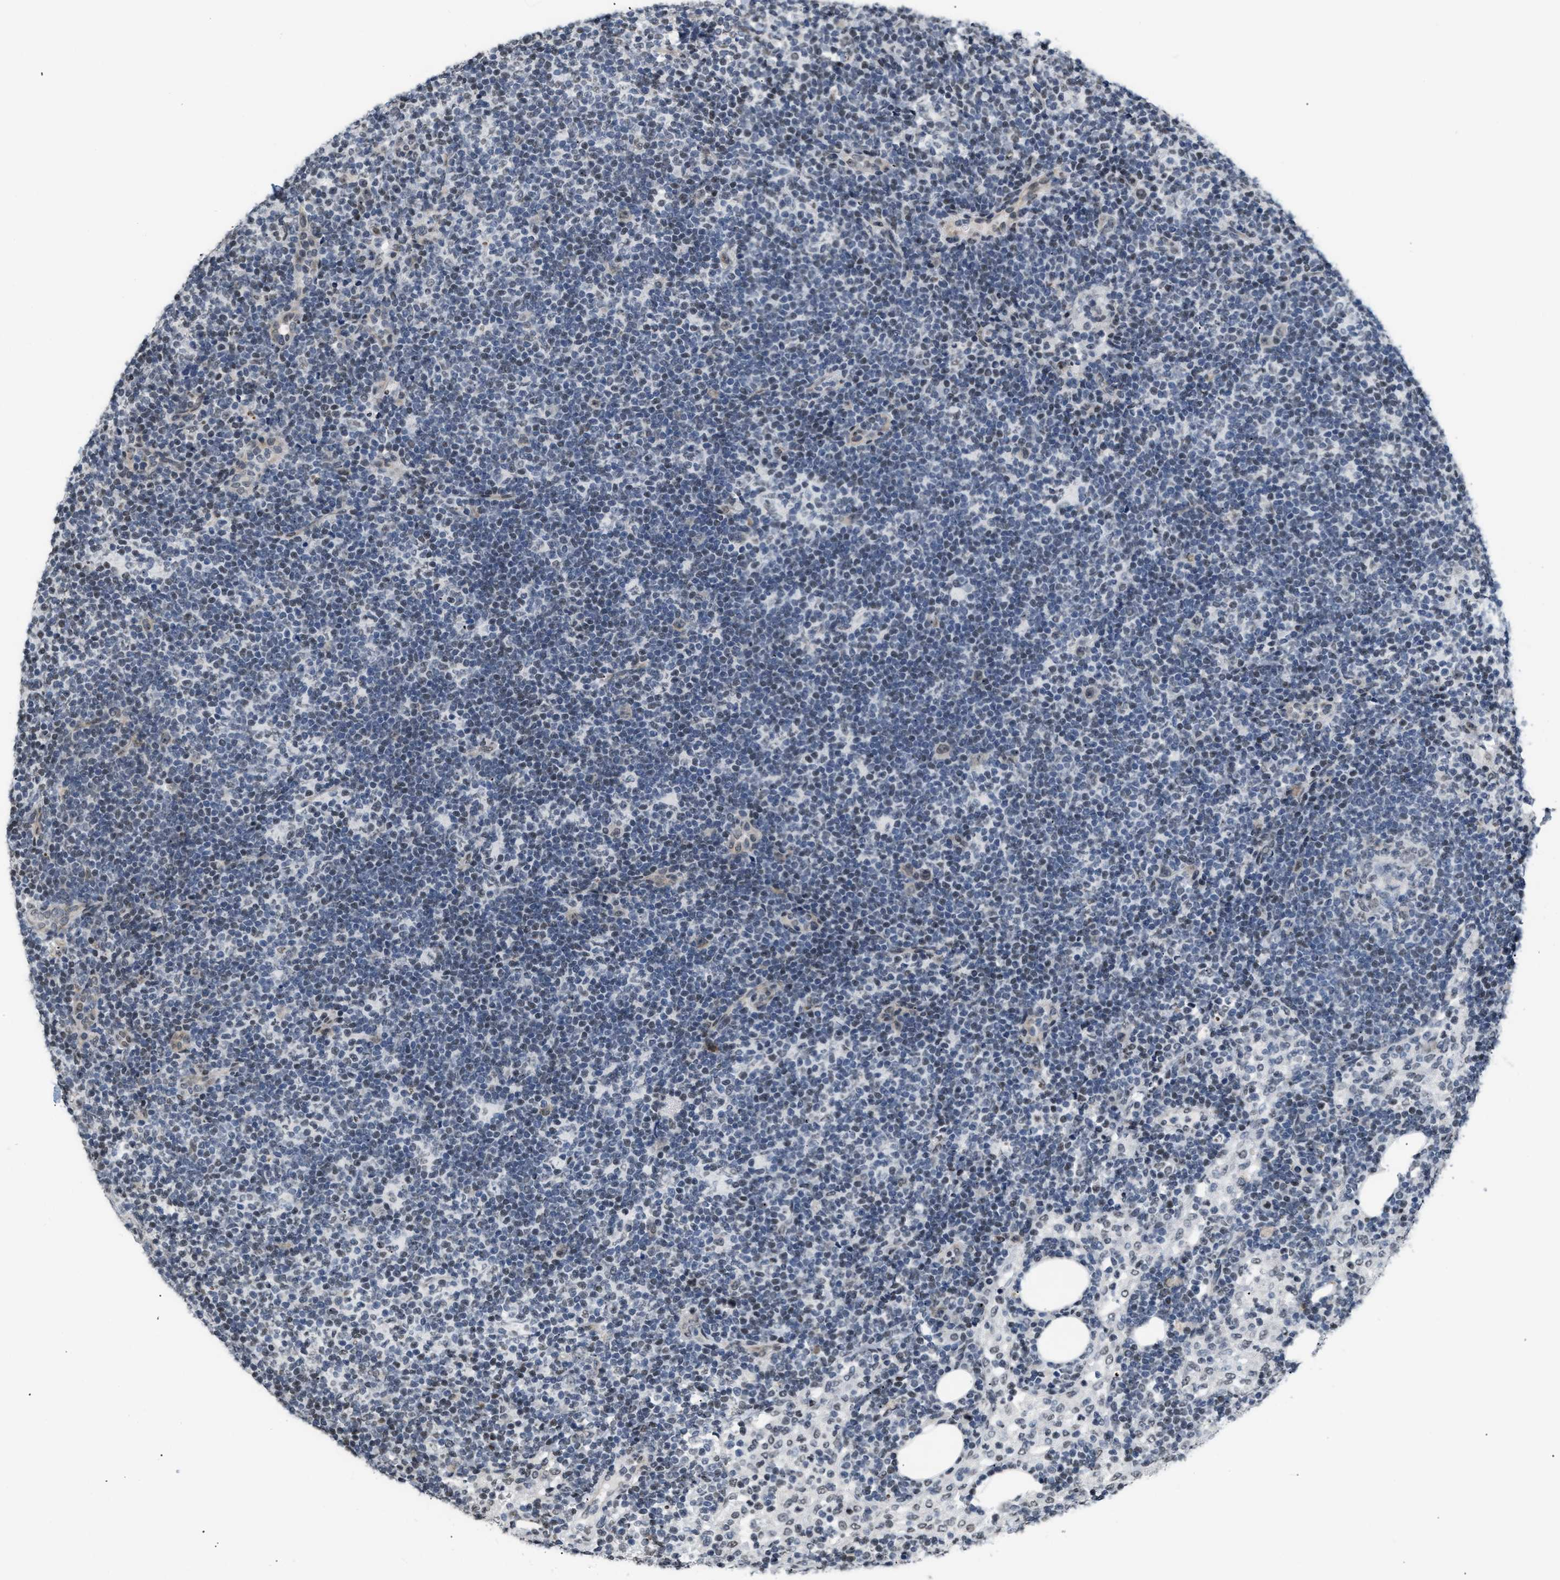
{"staining": {"intensity": "weak", "quantity": "25%-75%", "location": "nuclear"}, "tissue": "lymph node", "cell_type": "Germinal center cells", "image_type": "normal", "snomed": [{"axis": "morphology", "description": "Normal tissue, NOS"}, {"axis": "morphology", "description": "Carcinoid, malignant, NOS"}, {"axis": "topography", "description": "Lymph node"}], "caption": "A histopathology image of lymph node stained for a protein reveals weak nuclear brown staining in germinal center cells. Using DAB (brown) and hematoxylin (blue) stains, captured at high magnification using brightfield microscopy.", "gene": "RAF1", "patient": {"sex": "male", "age": 47}}